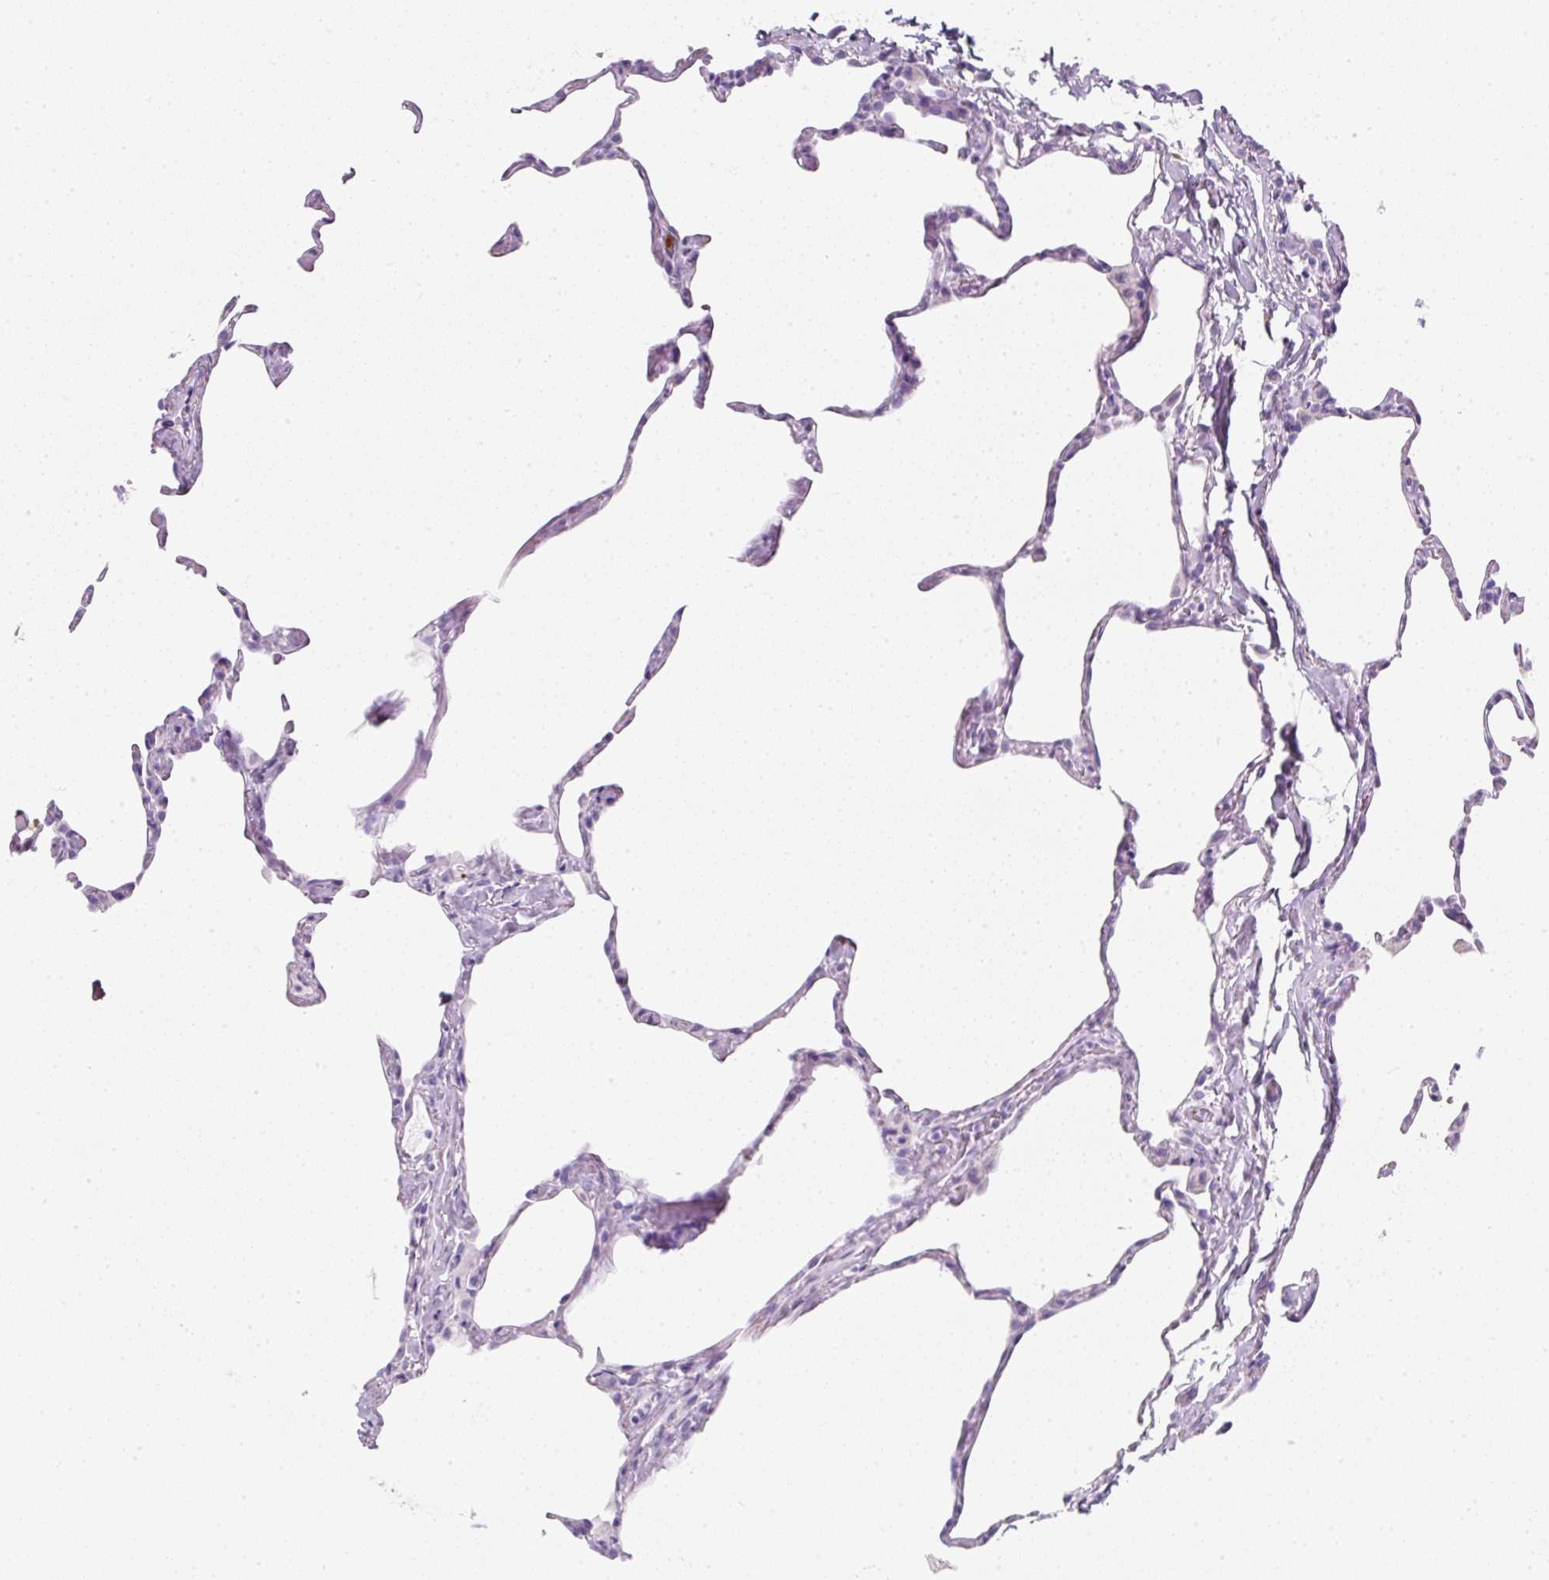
{"staining": {"intensity": "negative", "quantity": "none", "location": "none"}, "tissue": "lung", "cell_type": "Alveolar cells", "image_type": "normal", "snomed": [{"axis": "morphology", "description": "Normal tissue, NOS"}, {"axis": "topography", "description": "Lung"}], "caption": "Immunohistochemistry (IHC) micrograph of unremarkable lung: lung stained with DAB (3,3'-diaminobenzidine) shows no significant protein staining in alveolar cells. (DAB immunohistochemistry visualized using brightfield microscopy, high magnification).", "gene": "ENSG00000288796", "patient": {"sex": "male", "age": 65}}